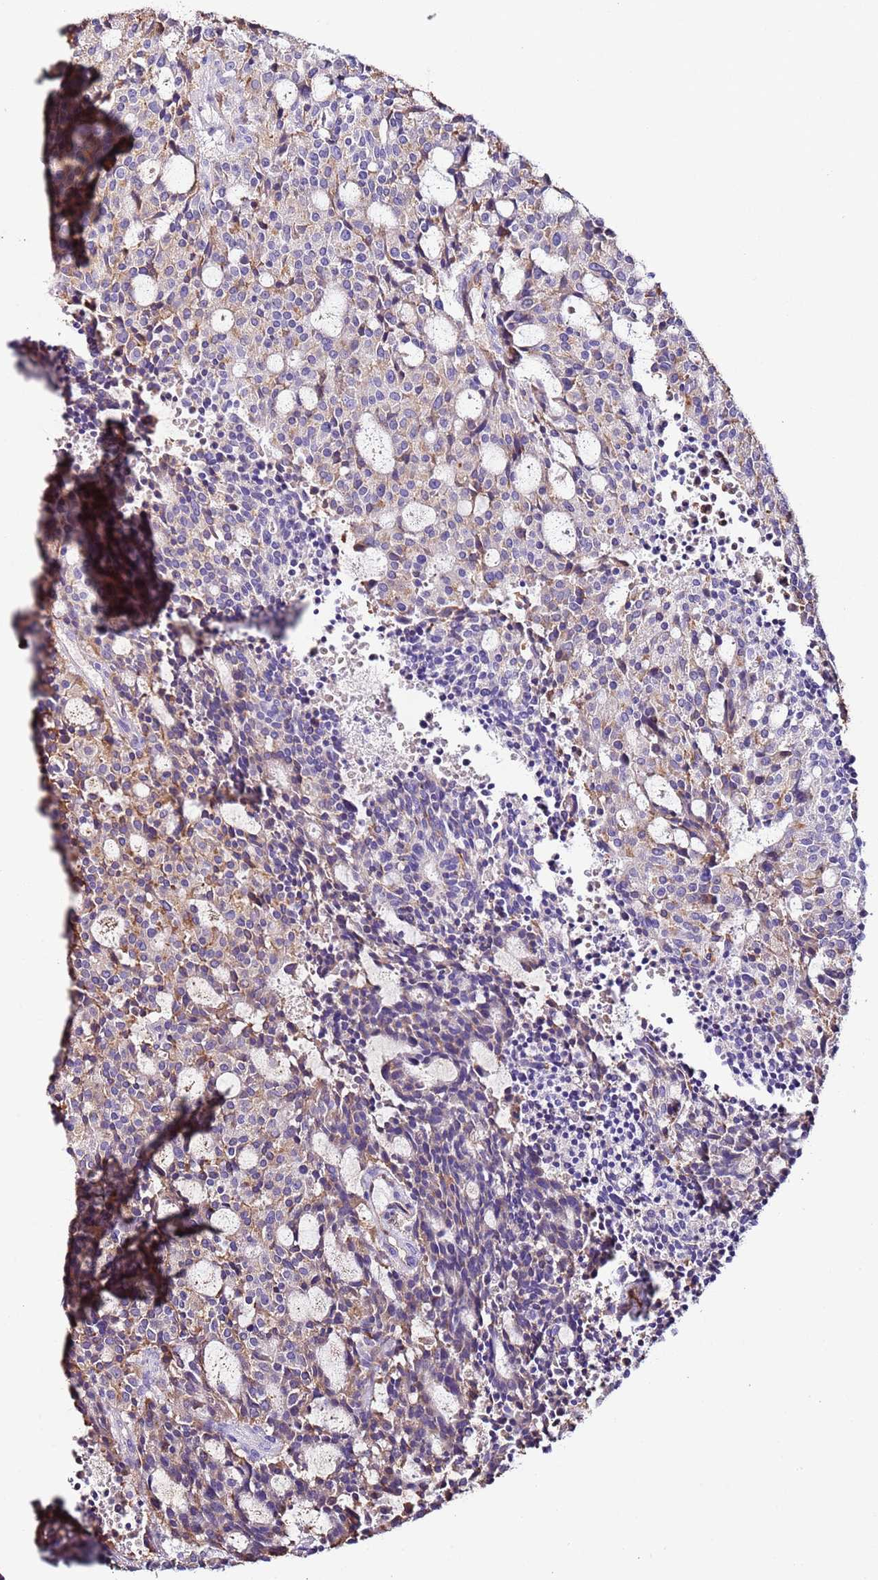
{"staining": {"intensity": "negative", "quantity": "none", "location": "none"}, "tissue": "carcinoid", "cell_type": "Tumor cells", "image_type": "cancer", "snomed": [{"axis": "morphology", "description": "Carcinoid, malignant, NOS"}, {"axis": "topography", "description": "Pancreas"}], "caption": "Immunohistochemical staining of human carcinoid (malignant) displays no significant staining in tumor cells.", "gene": "FAM174C", "patient": {"sex": "female", "age": 54}}